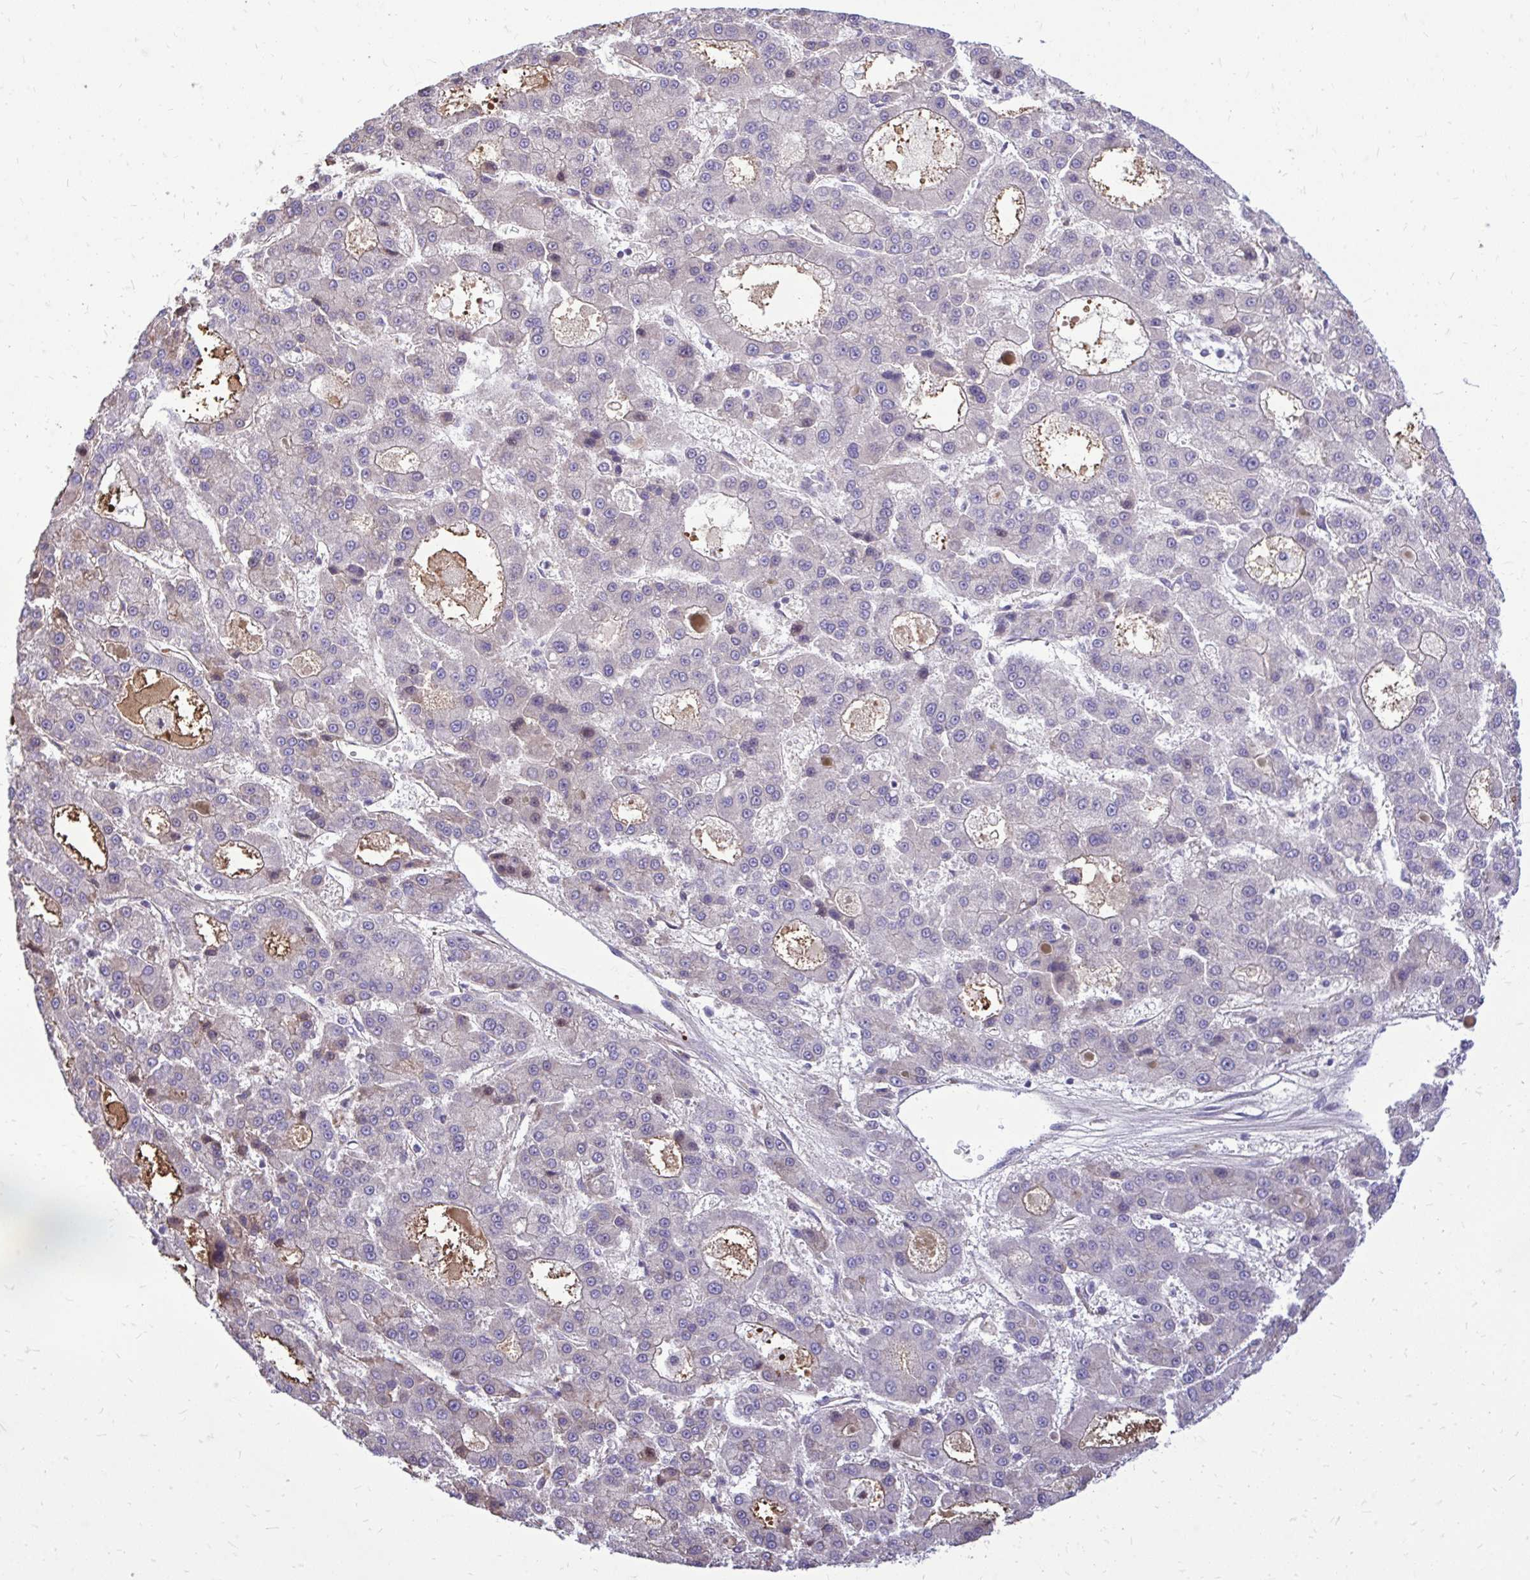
{"staining": {"intensity": "weak", "quantity": "<25%", "location": "cytoplasmic/membranous"}, "tissue": "liver cancer", "cell_type": "Tumor cells", "image_type": "cancer", "snomed": [{"axis": "morphology", "description": "Carcinoma, Hepatocellular, NOS"}, {"axis": "topography", "description": "Liver"}], "caption": "This histopathology image is of liver hepatocellular carcinoma stained with immunohistochemistry (IHC) to label a protein in brown with the nuclei are counter-stained blue. There is no expression in tumor cells.", "gene": "ATP13A2", "patient": {"sex": "male", "age": 70}}